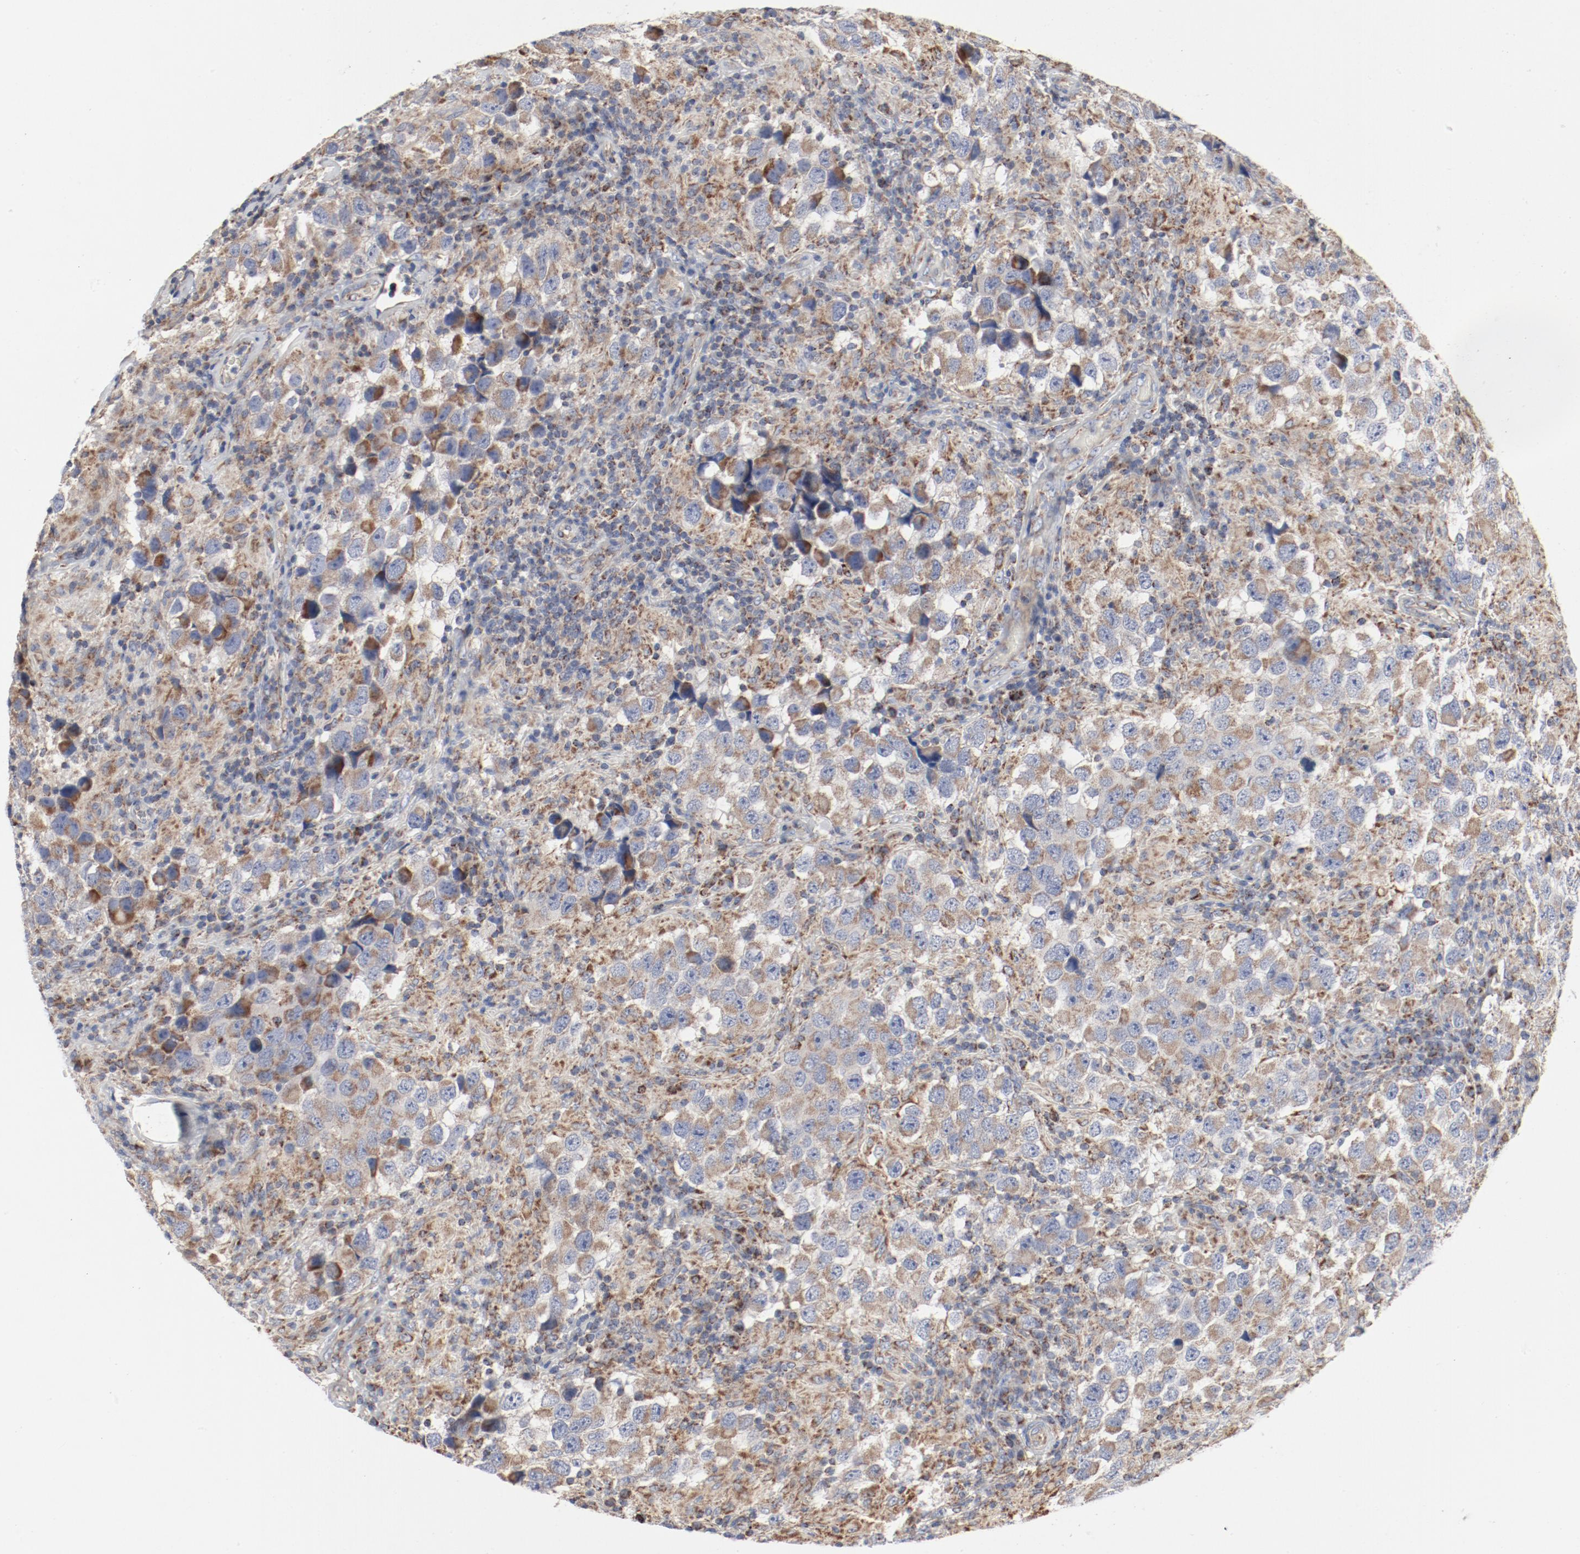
{"staining": {"intensity": "weak", "quantity": ">75%", "location": "cytoplasmic/membranous"}, "tissue": "testis cancer", "cell_type": "Tumor cells", "image_type": "cancer", "snomed": [{"axis": "morphology", "description": "Carcinoma, Embryonal, NOS"}, {"axis": "topography", "description": "Testis"}], "caption": "Human testis embryonal carcinoma stained with a brown dye exhibits weak cytoplasmic/membranous positive staining in about >75% of tumor cells.", "gene": "SETD3", "patient": {"sex": "male", "age": 21}}